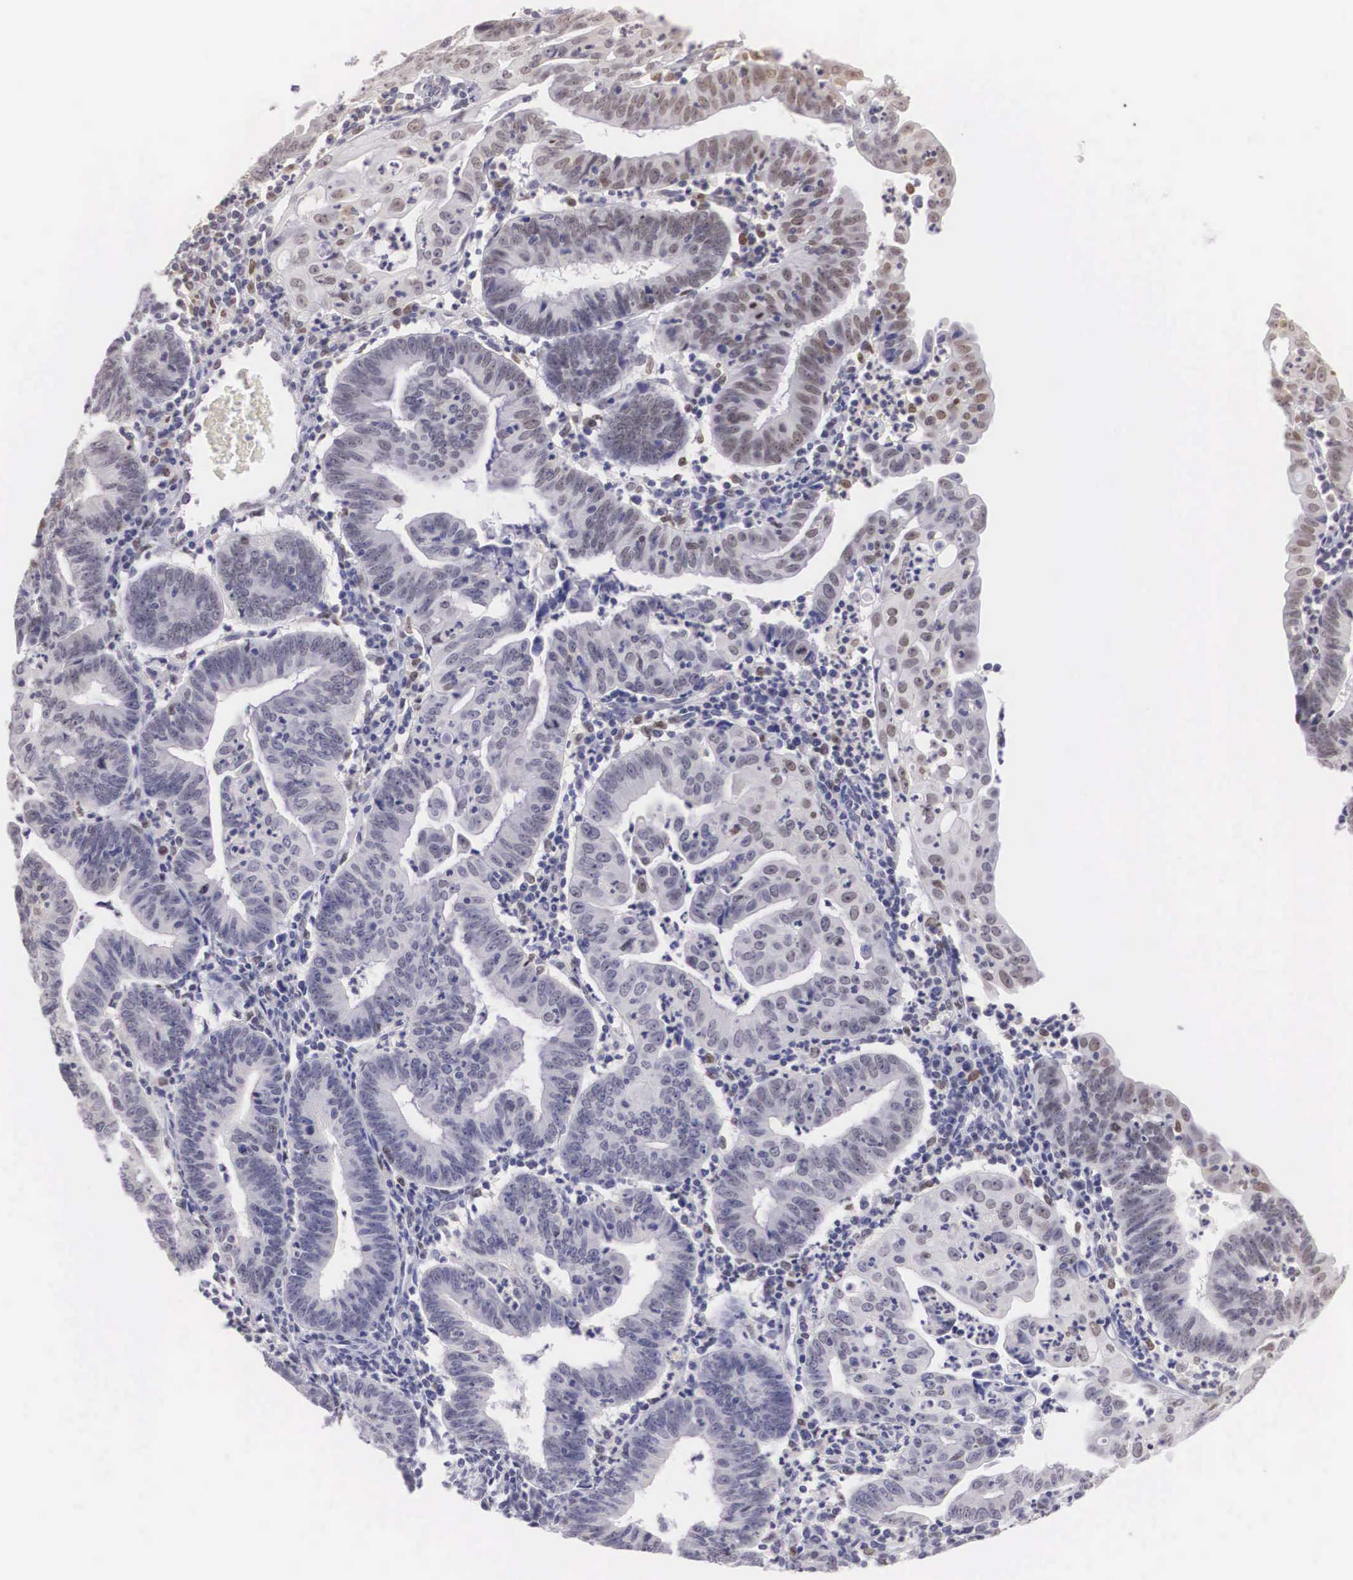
{"staining": {"intensity": "negative", "quantity": "none", "location": "none"}, "tissue": "endometrial cancer", "cell_type": "Tumor cells", "image_type": "cancer", "snomed": [{"axis": "morphology", "description": "Adenocarcinoma, NOS"}, {"axis": "topography", "description": "Endometrium"}], "caption": "The histopathology image reveals no significant staining in tumor cells of endometrial adenocarcinoma.", "gene": "ETV6", "patient": {"sex": "female", "age": 60}}